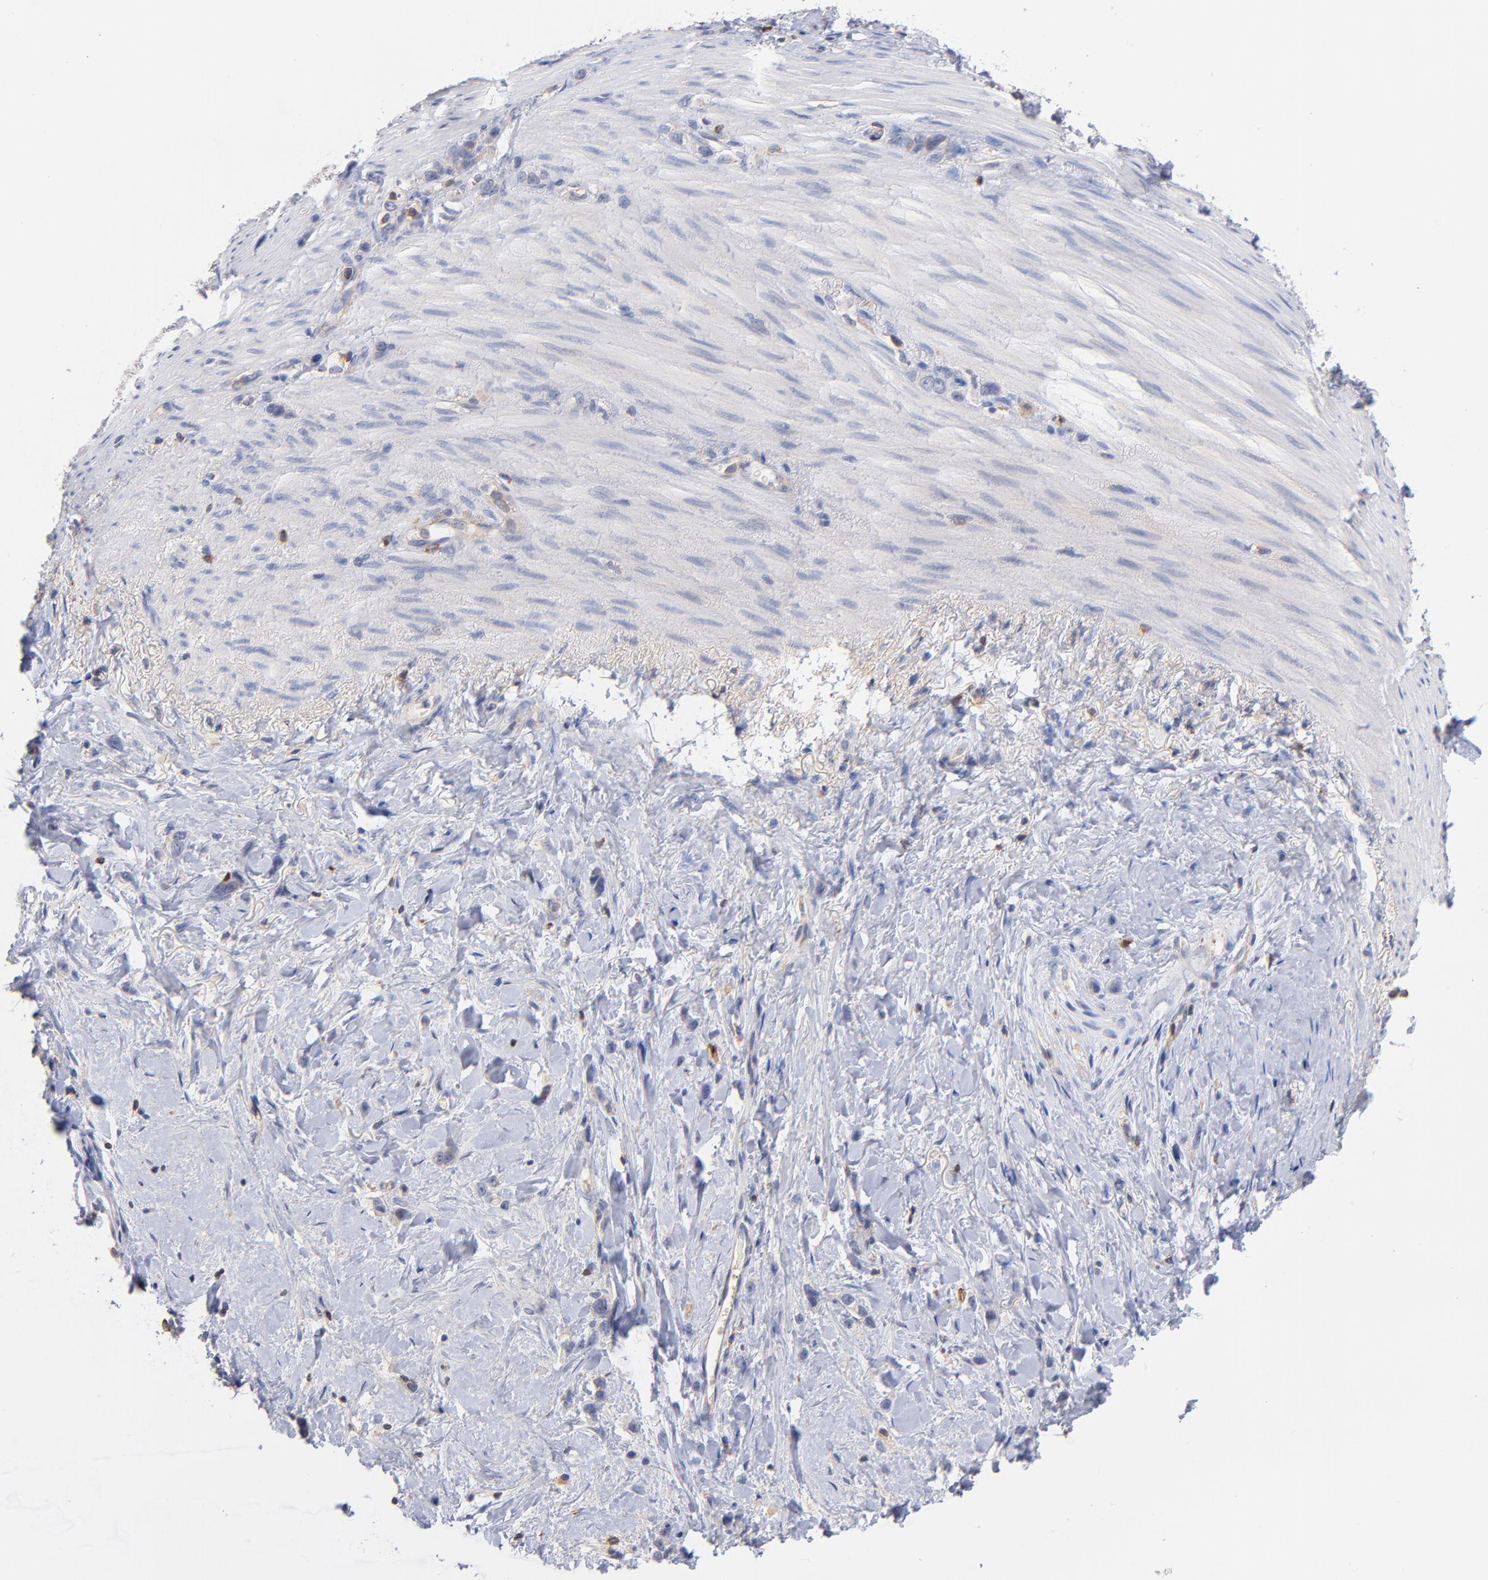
{"staining": {"intensity": "negative", "quantity": "none", "location": "none"}, "tissue": "stomach cancer", "cell_type": "Tumor cells", "image_type": "cancer", "snomed": [{"axis": "morphology", "description": "Normal tissue, NOS"}, {"axis": "morphology", "description": "Adenocarcinoma, NOS"}, {"axis": "morphology", "description": "Adenocarcinoma, High grade"}, {"axis": "topography", "description": "Stomach, upper"}, {"axis": "topography", "description": "Stomach"}], "caption": "Immunohistochemical staining of stomach adenocarcinoma displays no significant staining in tumor cells.", "gene": "KREMEN2", "patient": {"sex": "female", "age": 65}}